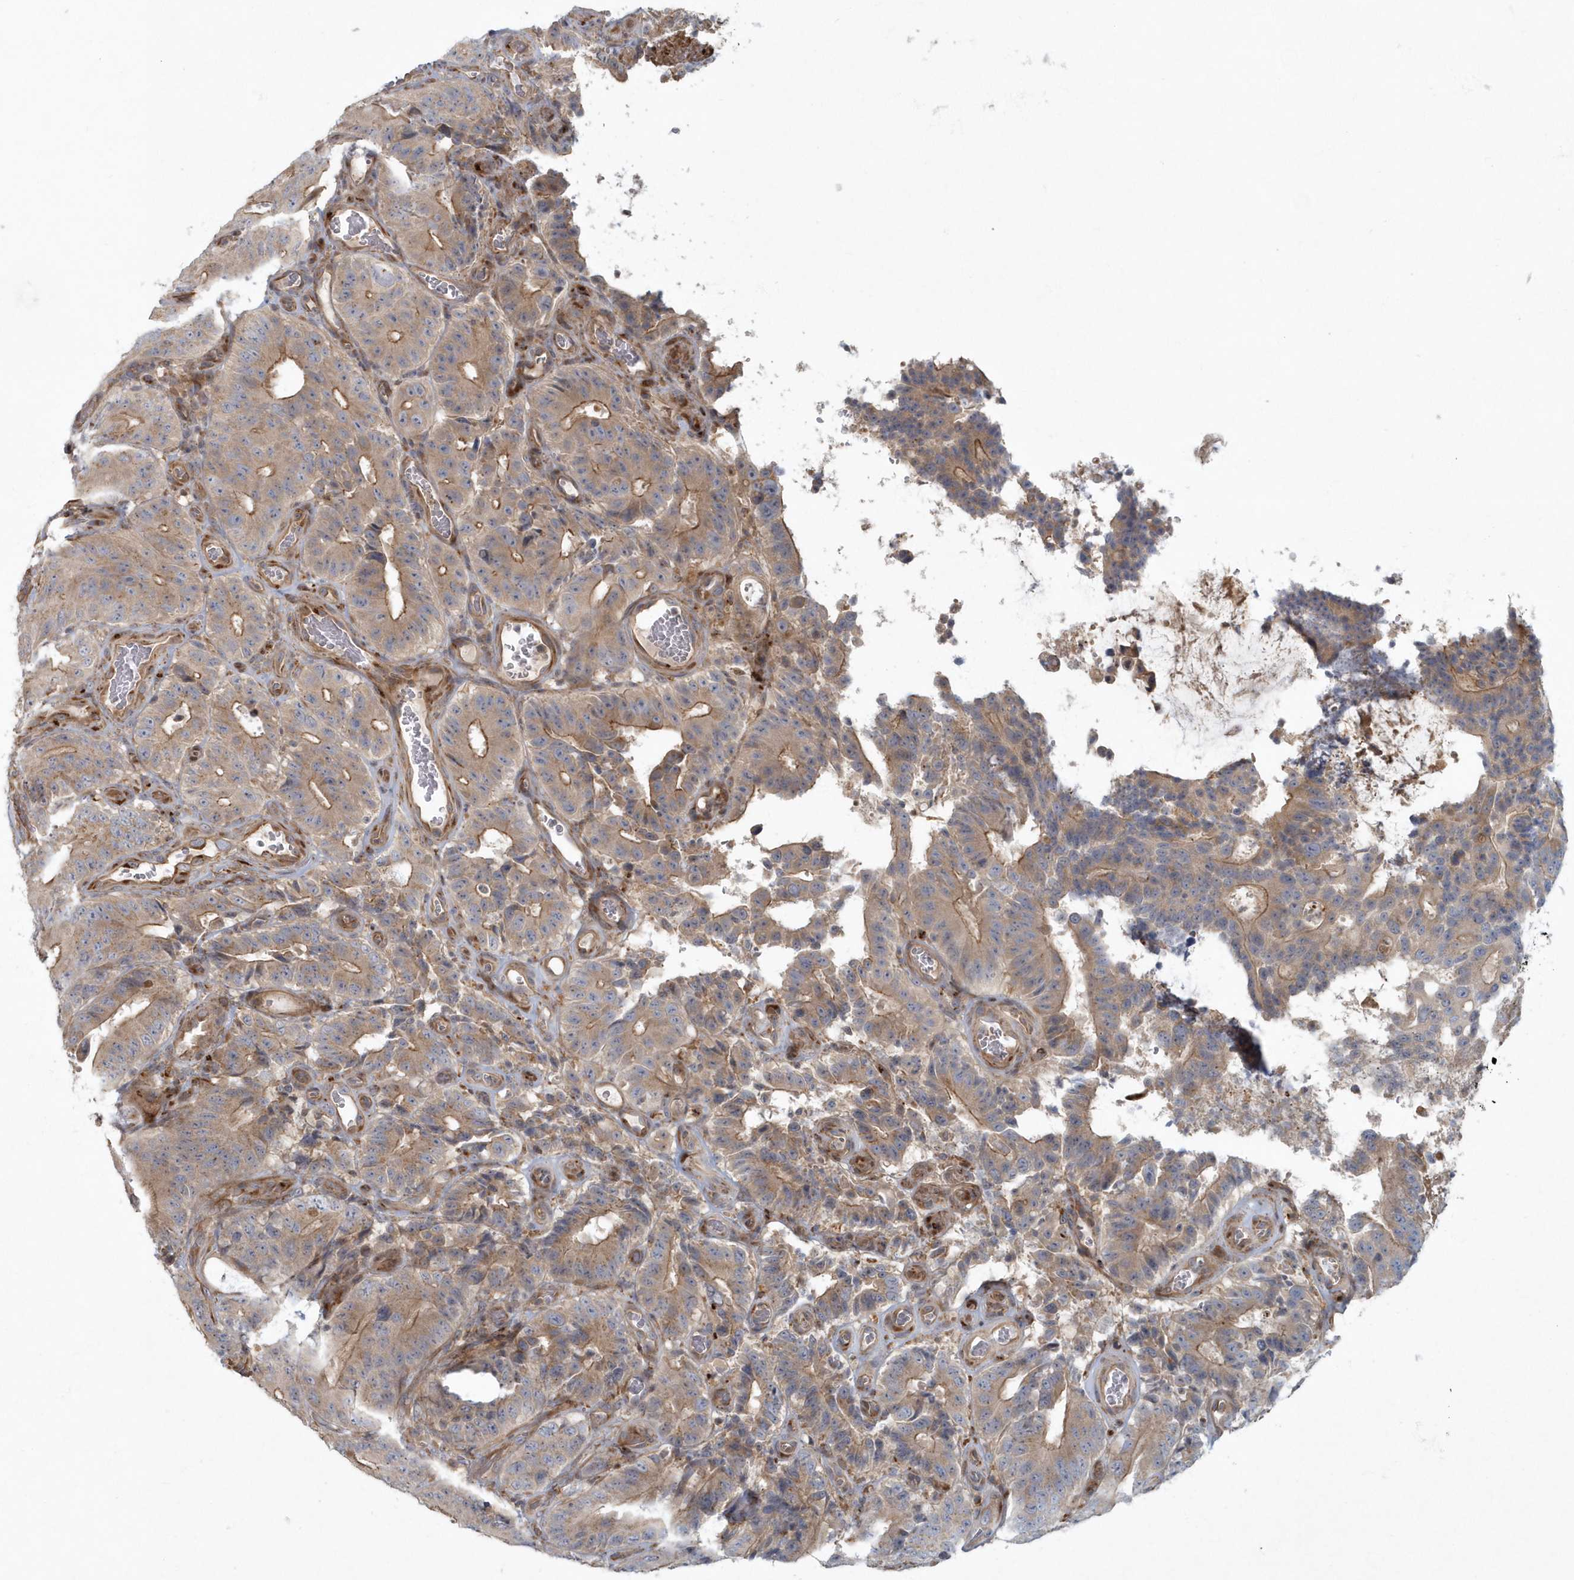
{"staining": {"intensity": "moderate", "quantity": ">75%", "location": "cytoplasmic/membranous"}, "tissue": "colorectal cancer", "cell_type": "Tumor cells", "image_type": "cancer", "snomed": [{"axis": "morphology", "description": "Adenocarcinoma, NOS"}, {"axis": "topography", "description": "Colon"}], "caption": "Immunohistochemistry (IHC) of human colorectal adenocarcinoma demonstrates medium levels of moderate cytoplasmic/membranous expression in about >75% of tumor cells.", "gene": "ARHGEF38", "patient": {"sex": "male", "age": 83}}